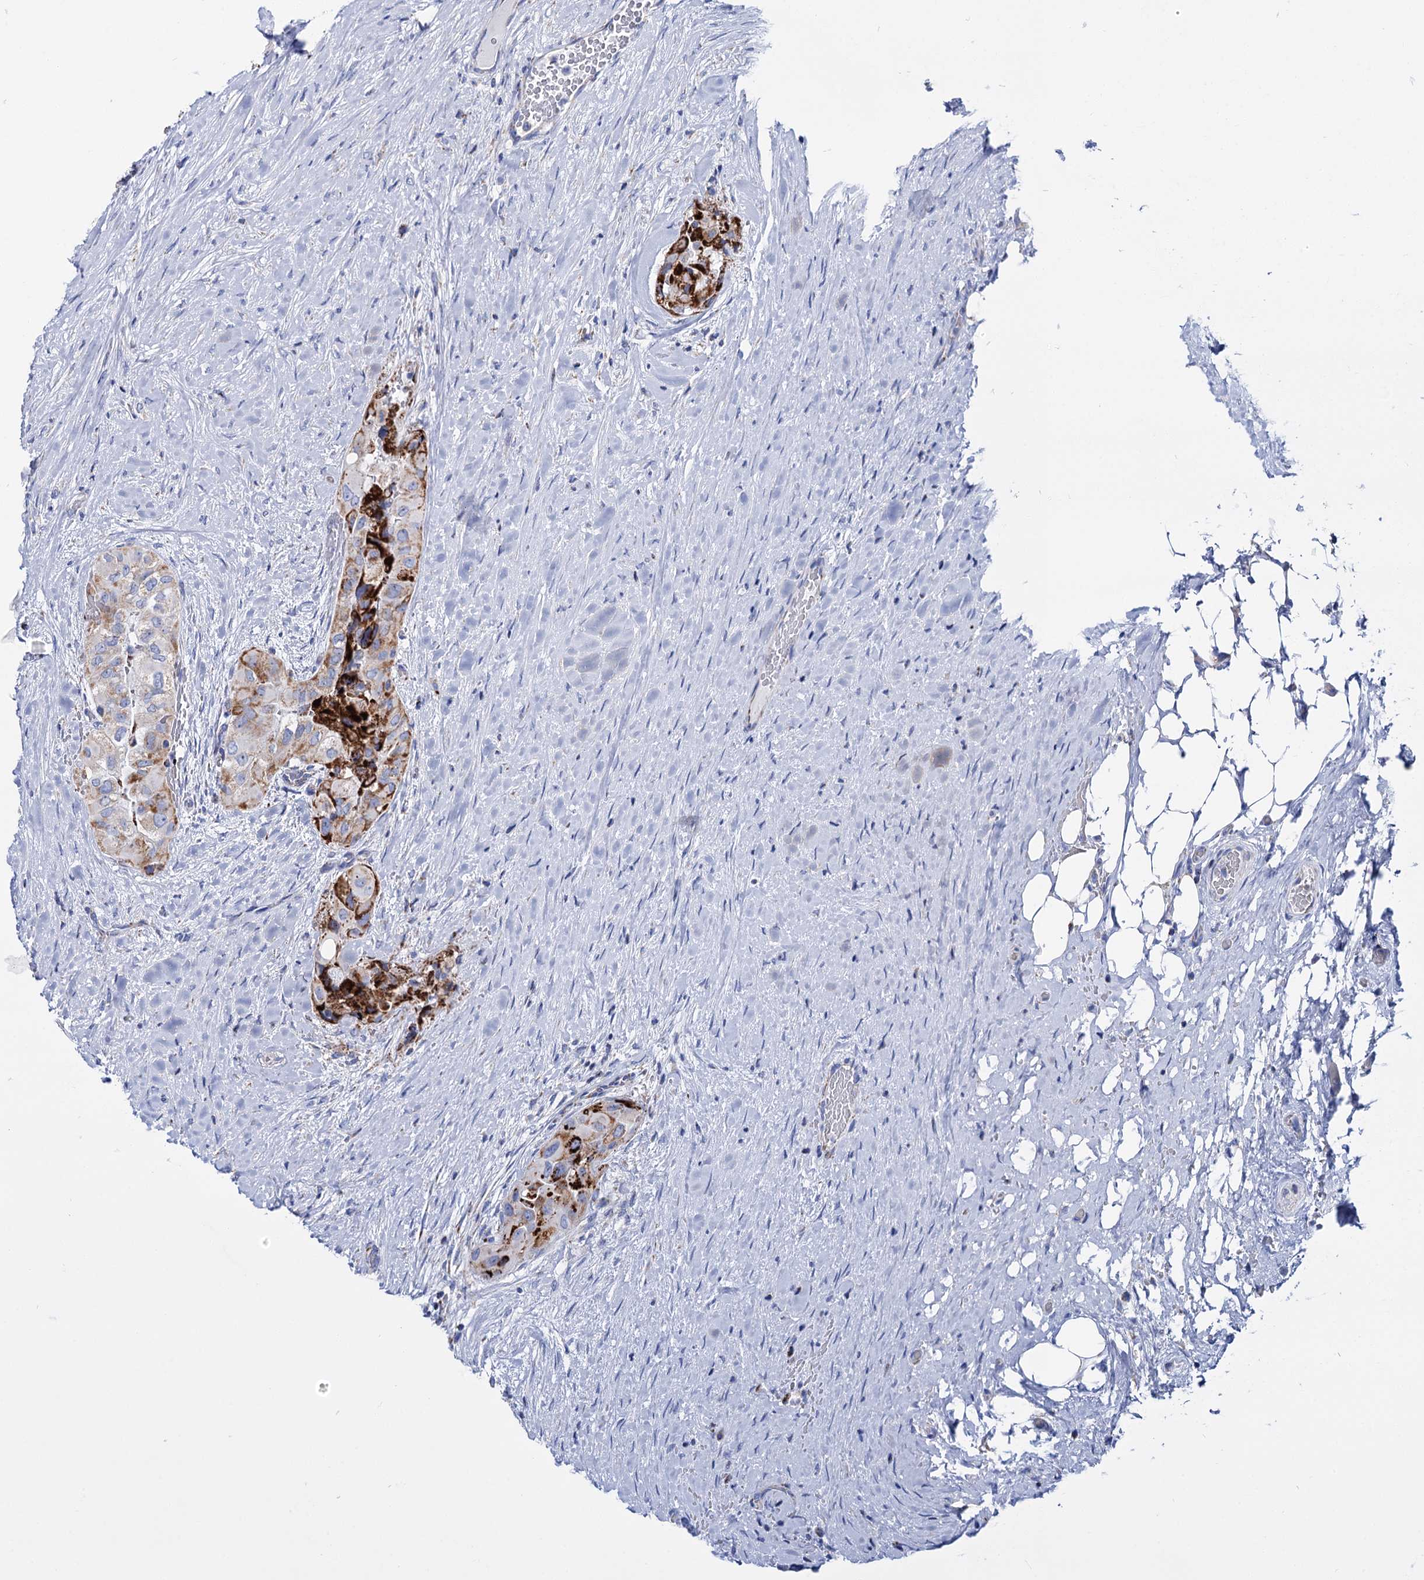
{"staining": {"intensity": "strong", "quantity": "25%-75%", "location": "cytoplasmic/membranous"}, "tissue": "thyroid cancer", "cell_type": "Tumor cells", "image_type": "cancer", "snomed": [{"axis": "morphology", "description": "Papillary adenocarcinoma, NOS"}, {"axis": "topography", "description": "Thyroid gland"}], "caption": "Immunohistochemistry image of neoplastic tissue: human thyroid cancer (papillary adenocarcinoma) stained using immunohistochemistry exhibits high levels of strong protein expression localized specifically in the cytoplasmic/membranous of tumor cells, appearing as a cytoplasmic/membranous brown color.", "gene": "UBASH3B", "patient": {"sex": "female", "age": 59}}